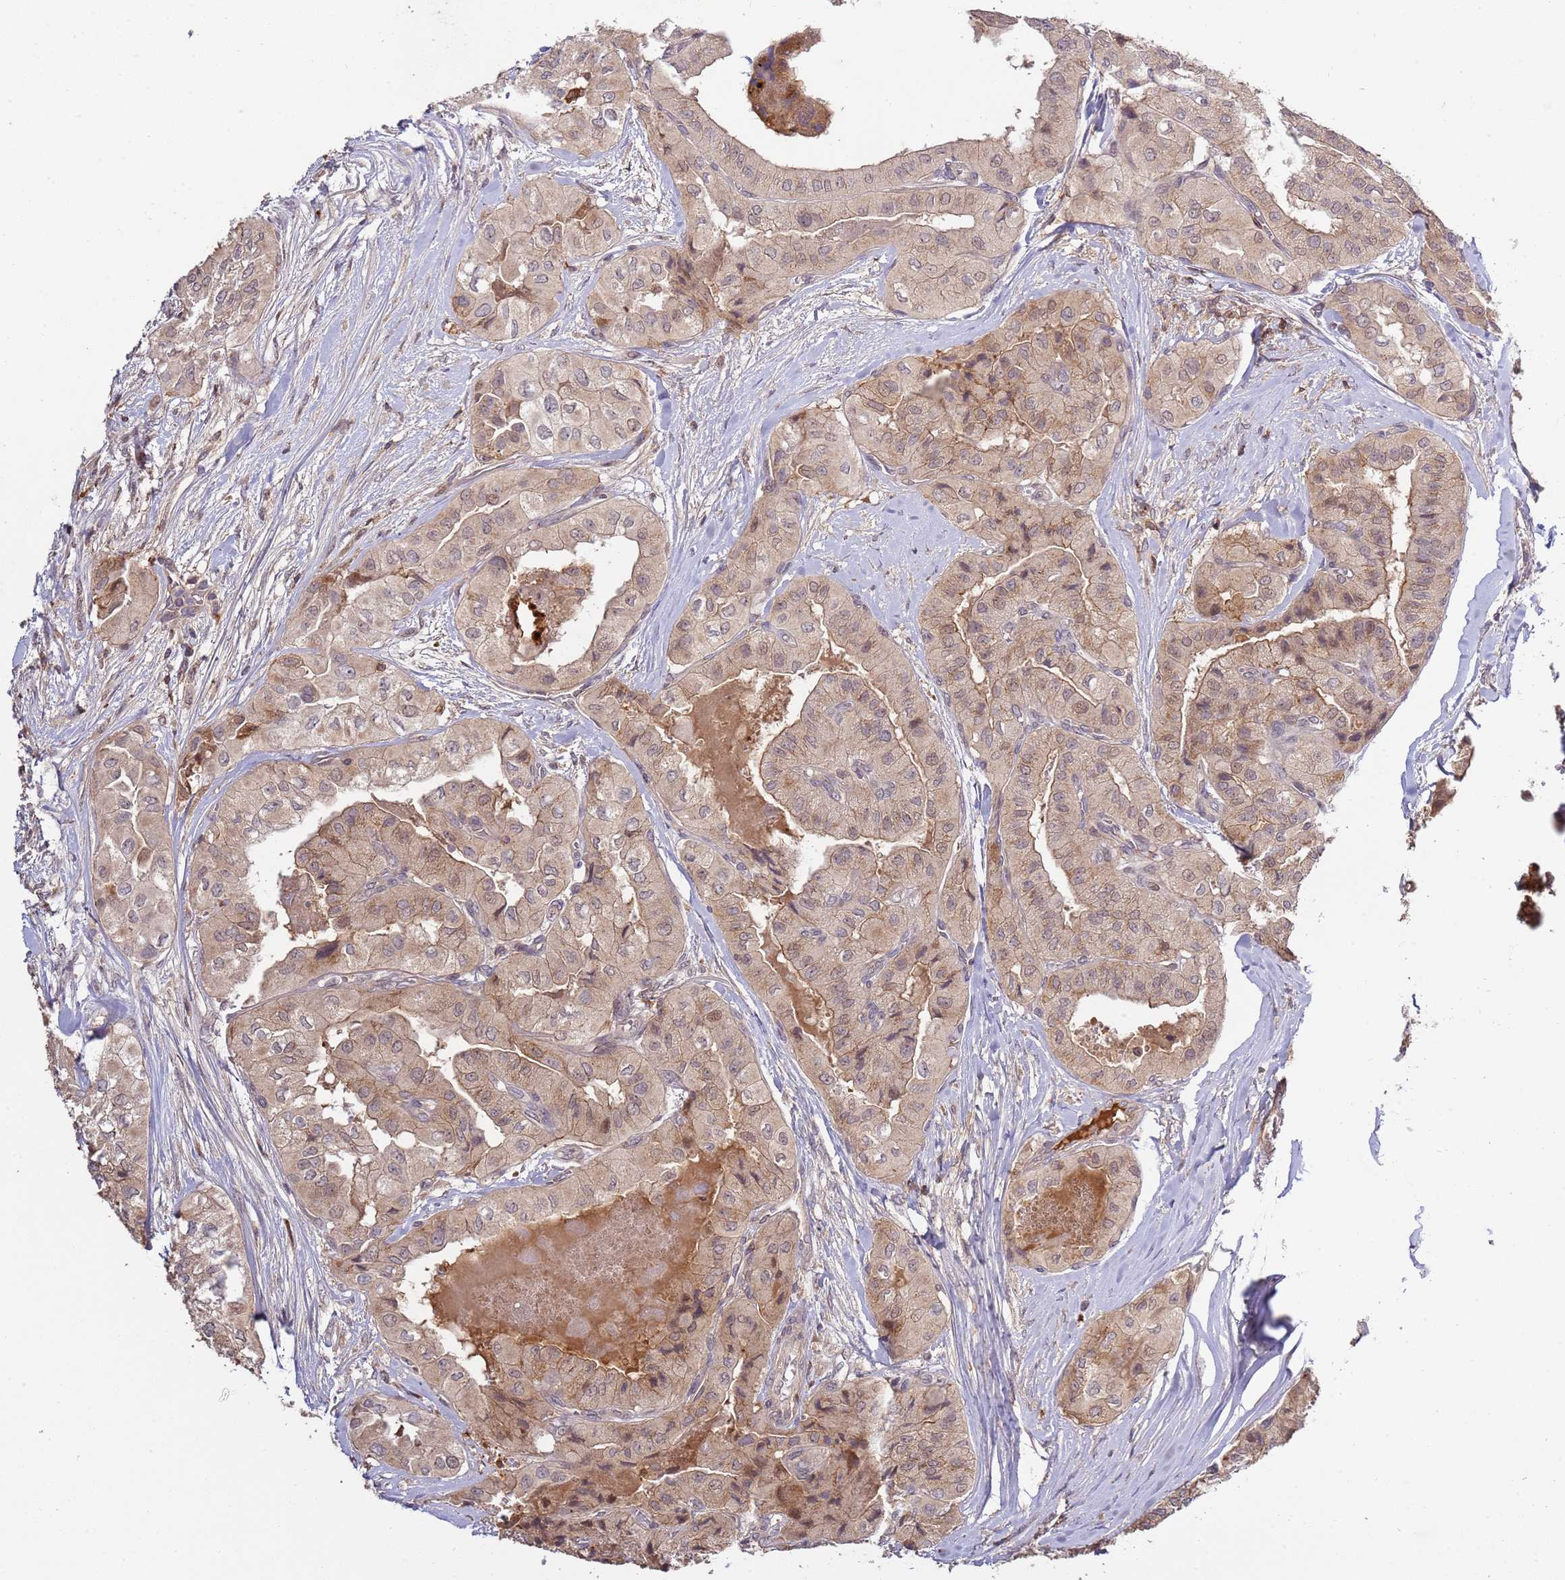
{"staining": {"intensity": "moderate", "quantity": ">75%", "location": "cytoplasmic/membranous,nuclear"}, "tissue": "thyroid cancer", "cell_type": "Tumor cells", "image_type": "cancer", "snomed": [{"axis": "morphology", "description": "Papillary adenocarcinoma, NOS"}, {"axis": "topography", "description": "Thyroid gland"}], "caption": "Protein staining exhibits moderate cytoplasmic/membranous and nuclear staining in about >75% of tumor cells in thyroid papillary adenocarcinoma.", "gene": "ZNF624", "patient": {"sex": "female", "age": 59}}